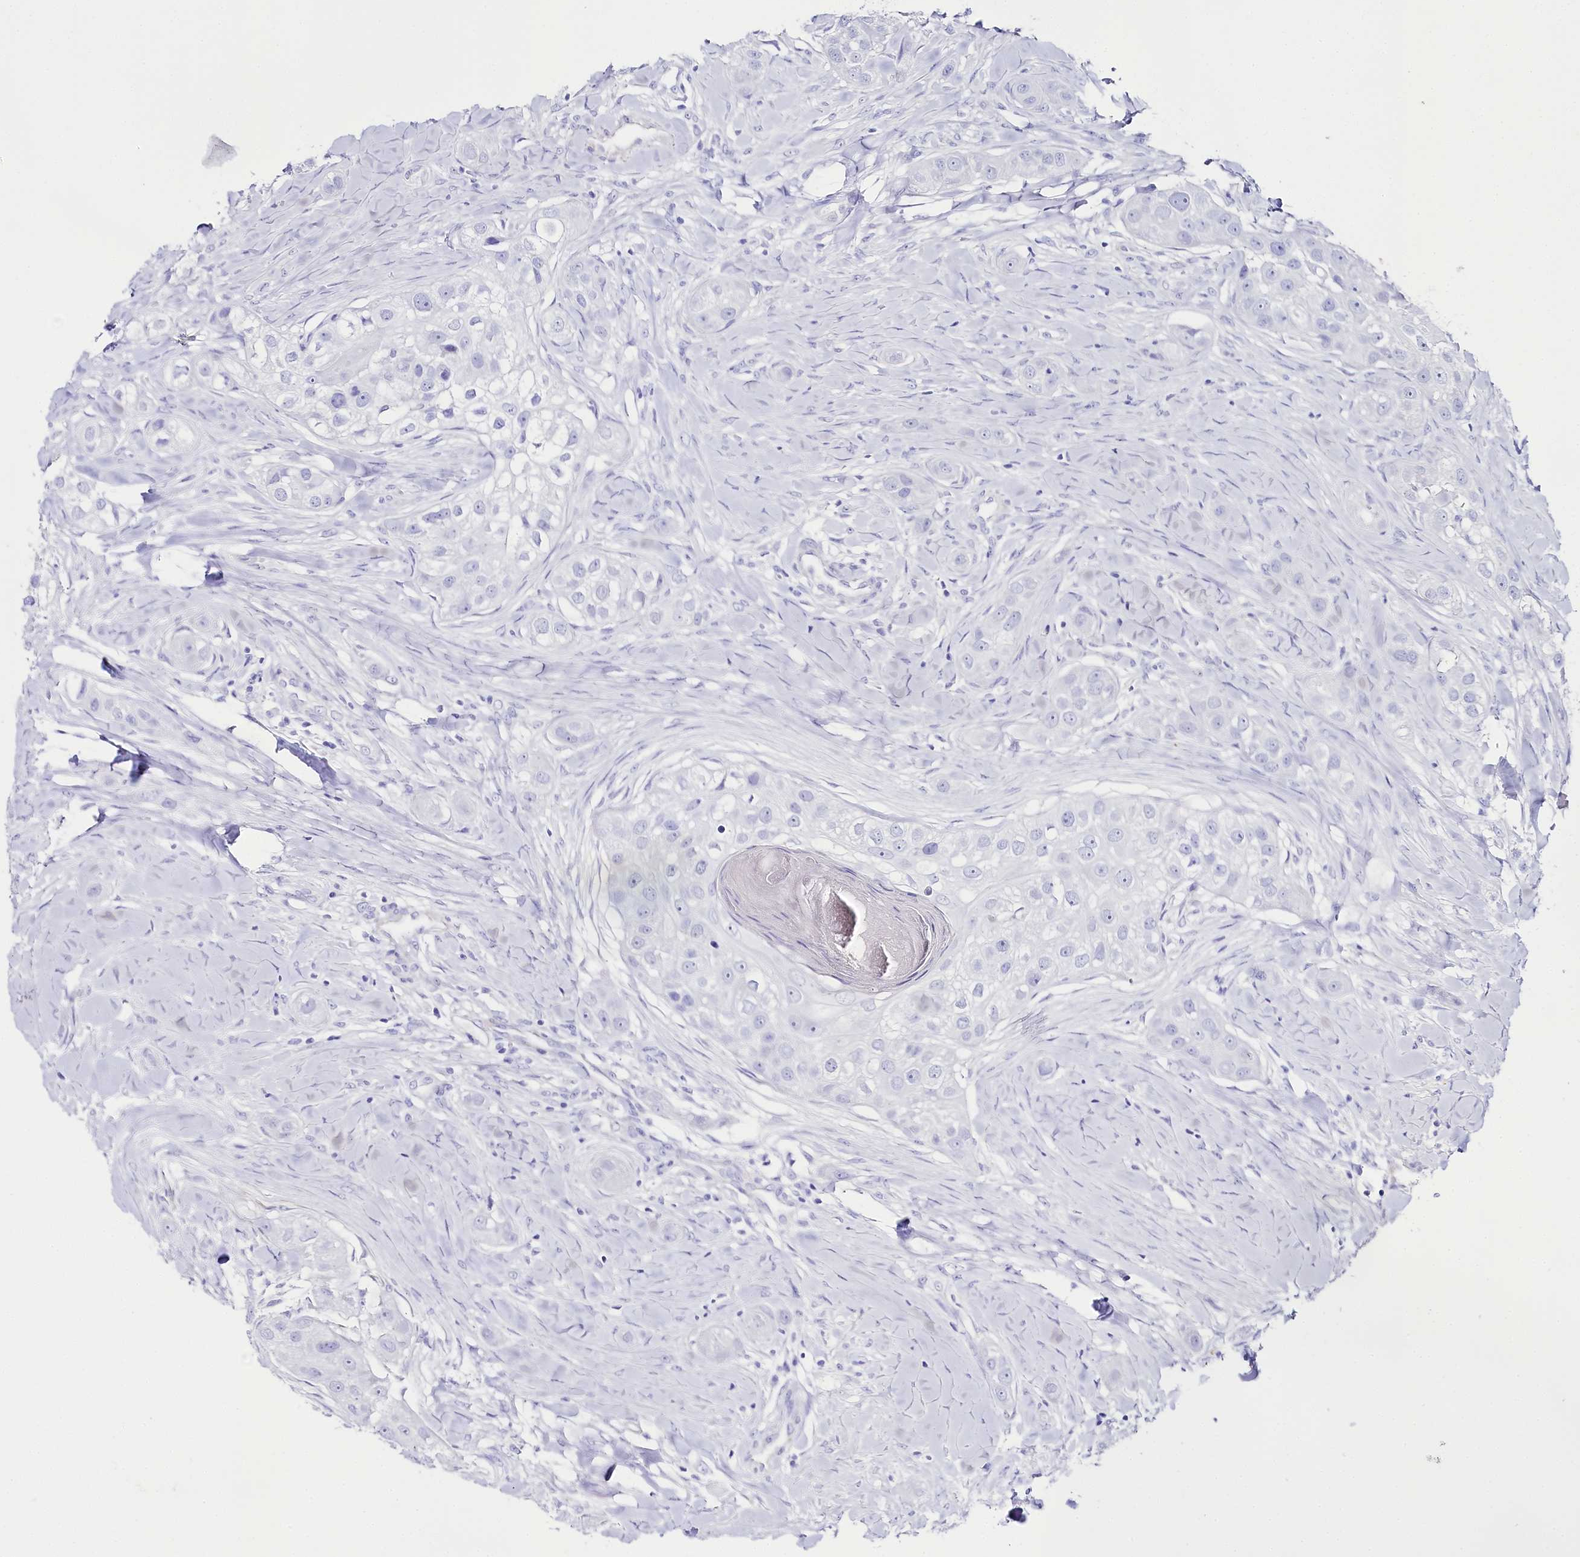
{"staining": {"intensity": "negative", "quantity": "none", "location": "none"}, "tissue": "head and neck cancer", "cell_type": "Tumor cells", "image_type": "cancer", "snomed": [{"axis": "morphology", "description": "Normal tissue, NOS"}, {"axis": "morphology", "description": "Squamous cell carcinoma, NOS"}, {"axis": "topography", "description": "Skeletal muscle"}, {"axis": "topography", "description": "Head-Neck"}], "caption": "Protein analysis of head and neck cancer shows no significant staining in tumor cells.", "gene": "CSN3", "patient": {"sex": "male", "age": 51}}